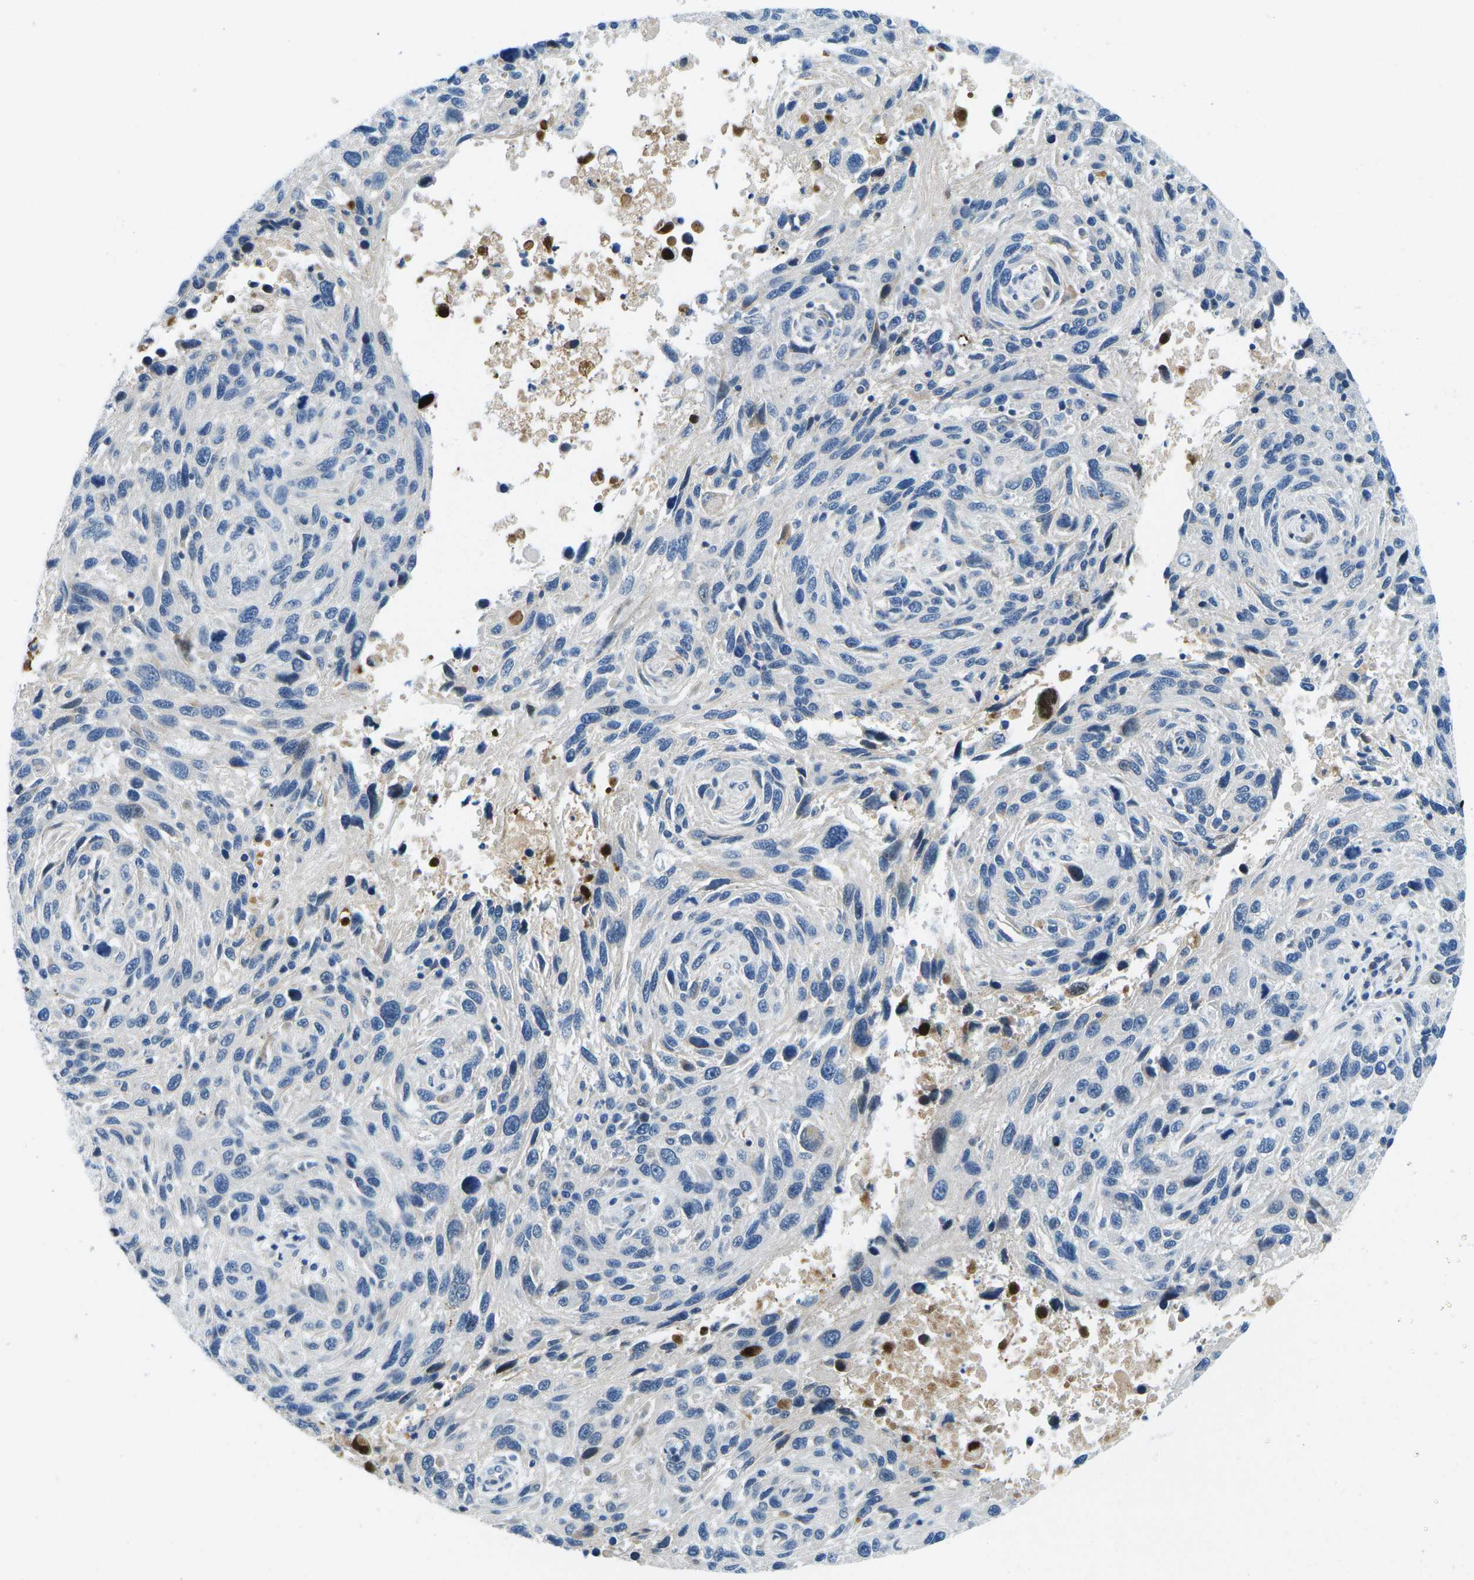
{"staining": {"intensity": "negative", "quantity": "none", "location": "none"}, "tissue": "melanoma", "cell_type": "Tumor cells", "image_type": "cancer", "snomed": [{"axis": "morphology", "description": "Malignant melanoma, NOS"}, {"axis": "topography", "description": "Skin"}], "caption": "High power microscopy histopathology image of an immunohistochemistry photomicrograph of melanoma, revealing no significant staining in tumor cells. The staining is performed using DAB (3,3'-diaminobenzidine) brown chromogen with nuclei counter-stained in using hematoxylin.", "gene": "CFB", "patient": {"sex": "male", "age": 53}}